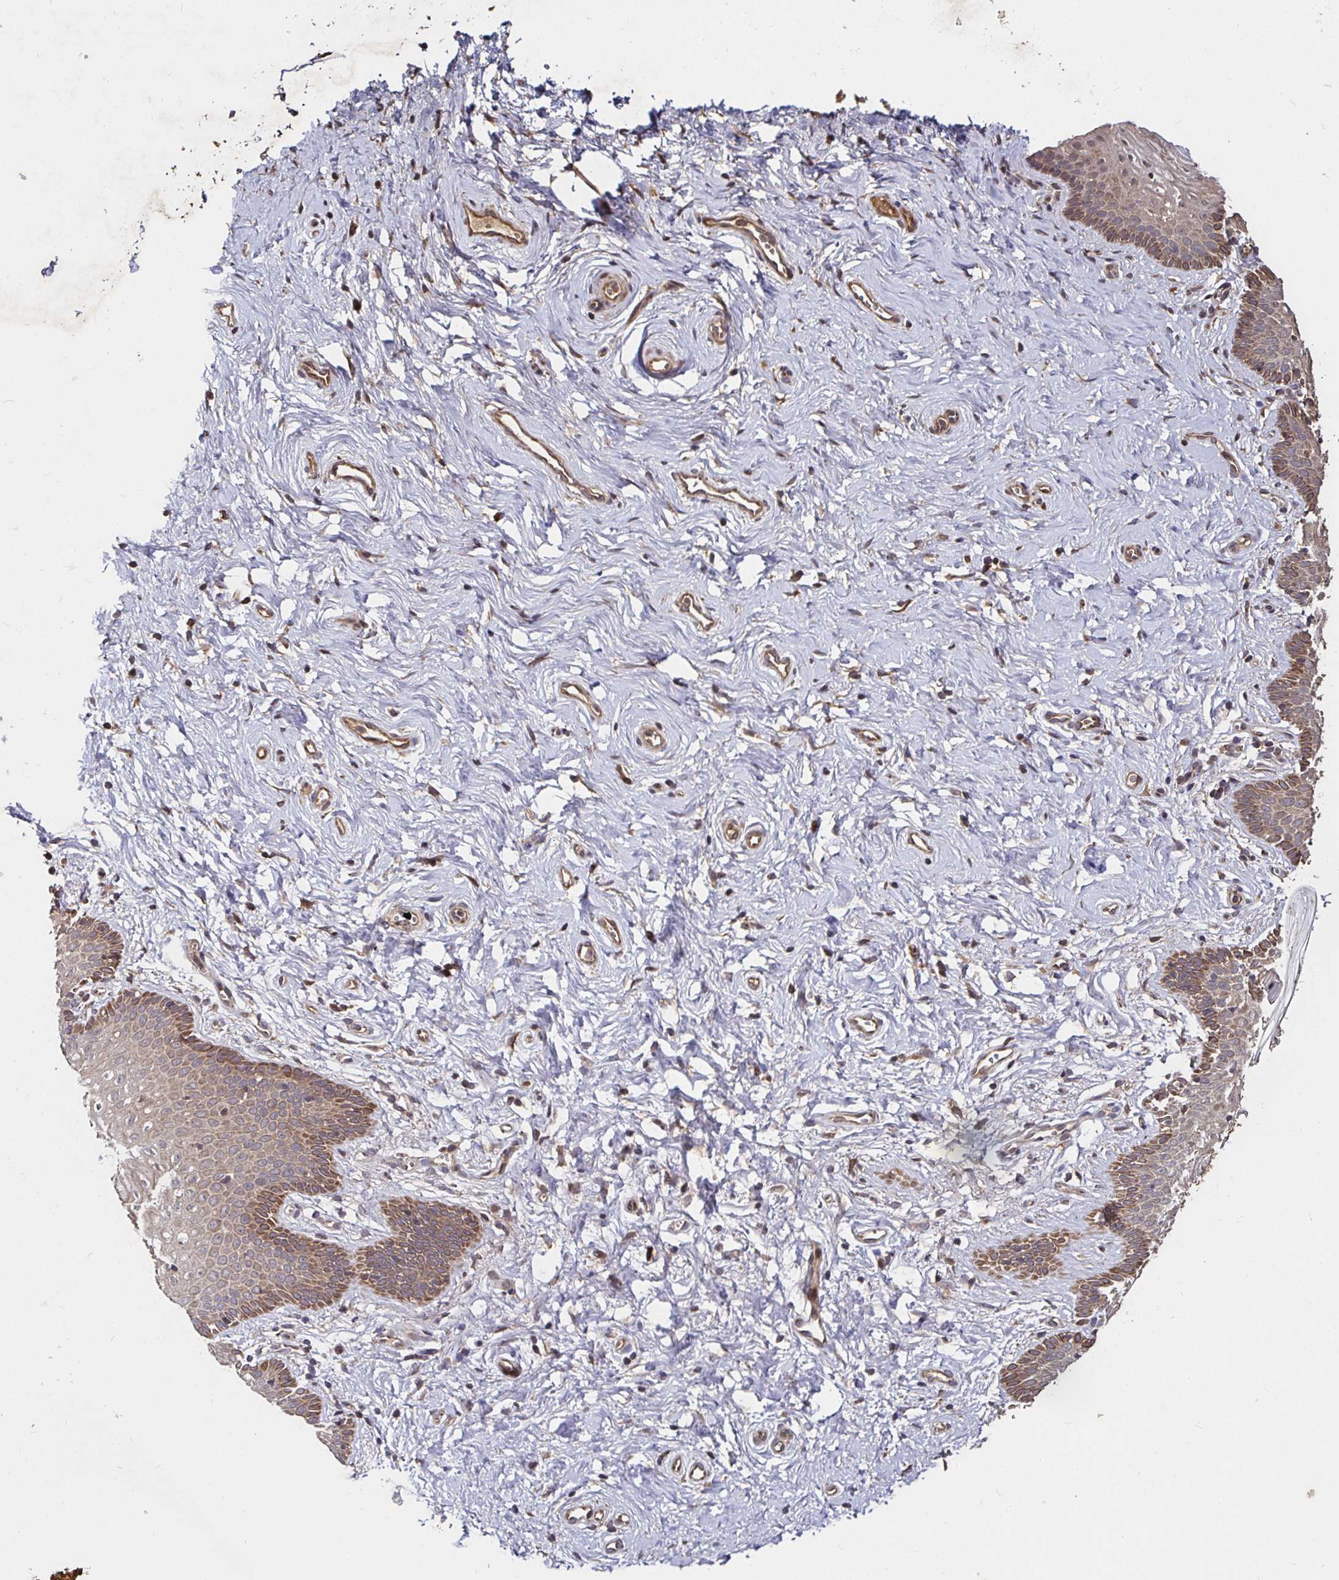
{"staining": {"intensity": "moderate", "quantity": "25%-75%", "location": "cytoplasmic/membranous,nuclear"}, "tissue": "vagina", "cell_type": "Squamous epithelial cells", "image_type": "normal", "snomed": [{"axis": "morphology", "description": "Normal tissue, NOS"}, {"axis": "topography", "description": "Vagina"}], "caption": "Protein staining of normal vagina shows moderate cytoplasmic/membranous,nuclear expression in approximately 25%-75% of squamous epithelial cells.", "gene": "SMYD3", "patient": {"sex": "female", "age": 38}}